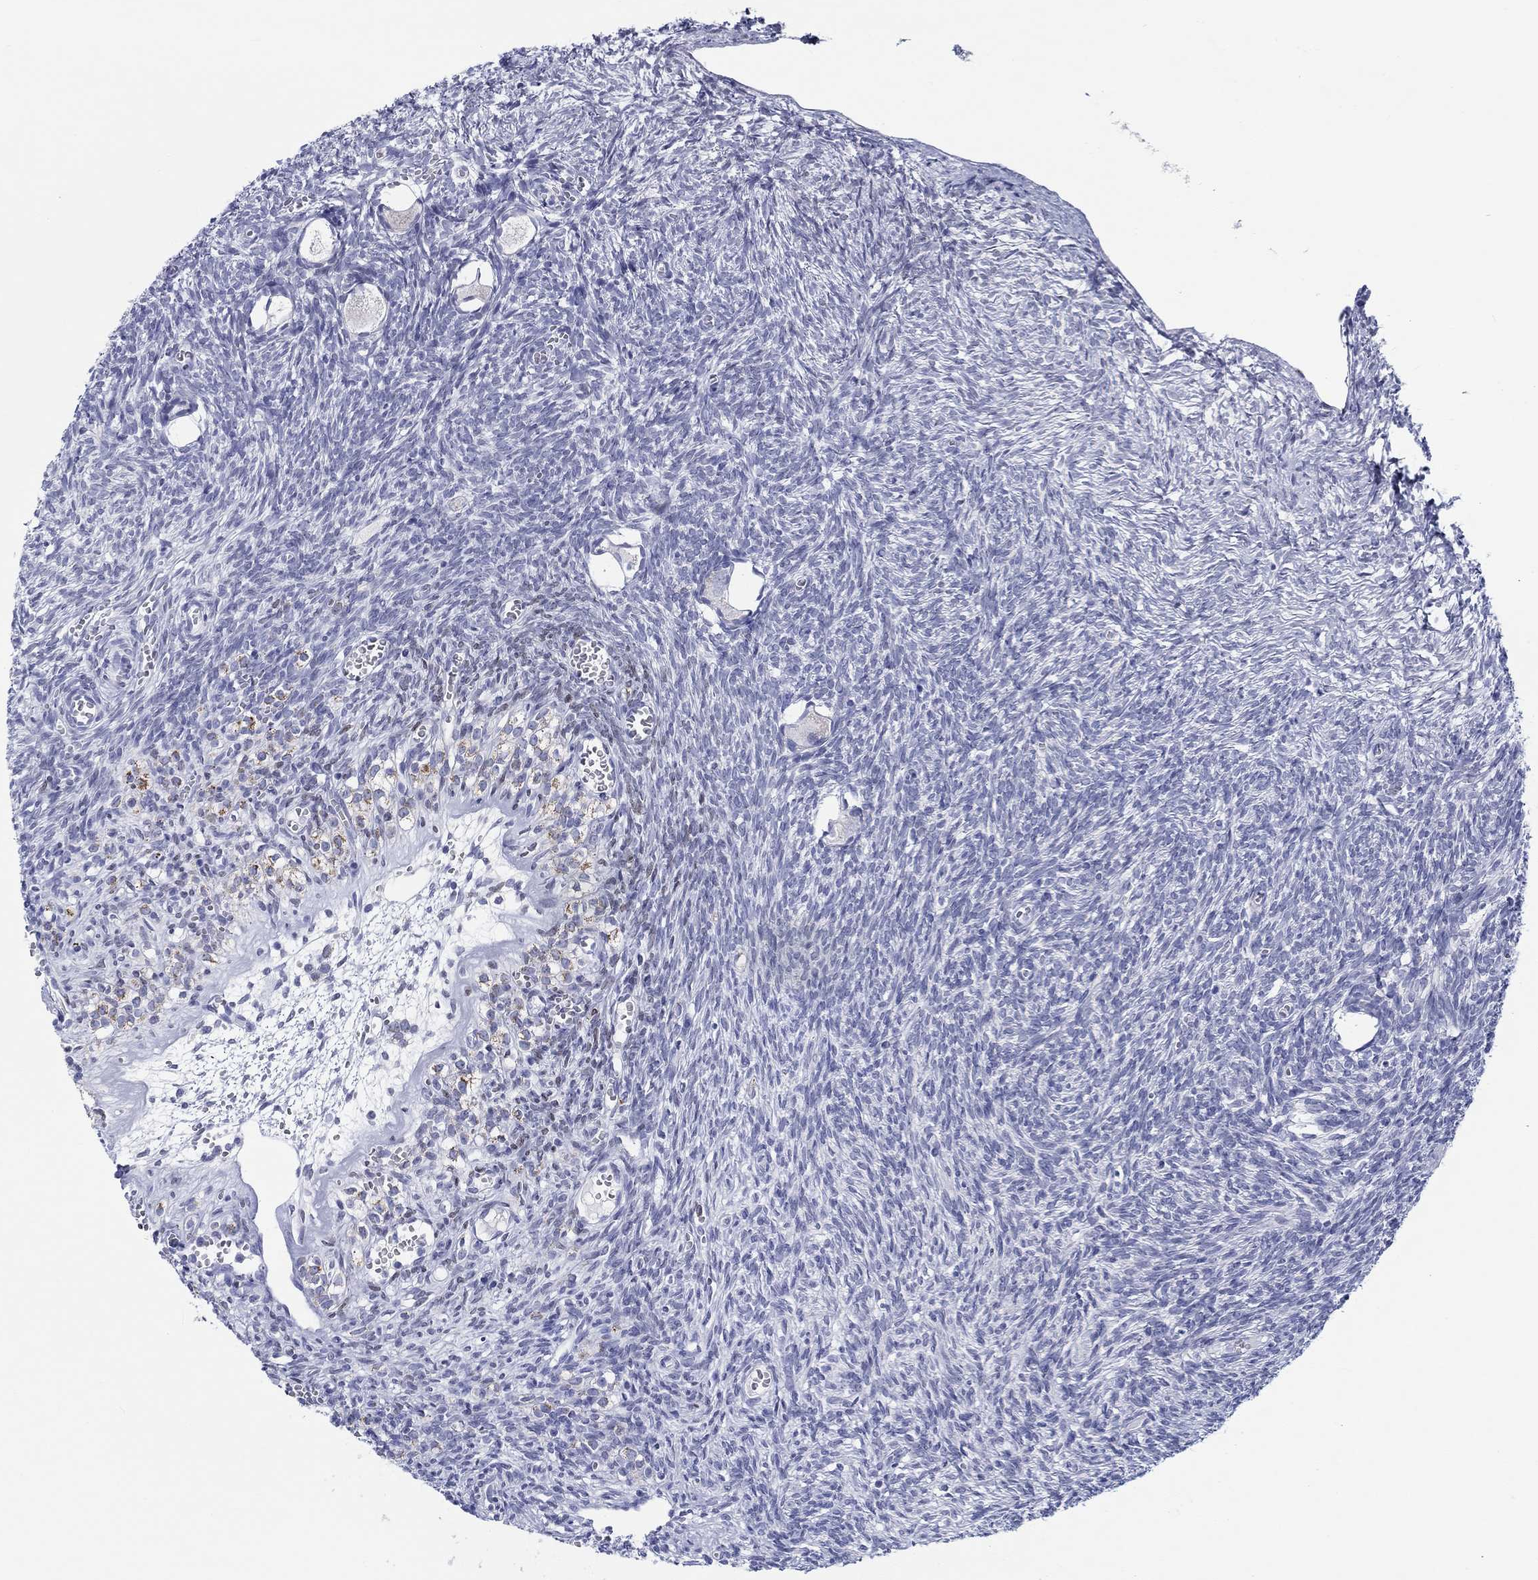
{"staining": {"intensity": "negative", "quantity": "none", "location": "none"}, "tissue": "ovary", "cell_type": "Follicle cells", "image_type": "normal", "snomed": [{"axis": "morphology", "description": "Normal tissue, NOS"}, {"axis": "topography", "description": "Ovary"}], "caption": "Immunohistochemical staining of benign human ovary demonstrates no significant staining in follicle cells.", "gene": "H1", "patient": {"sex": "female", "age": 43}}